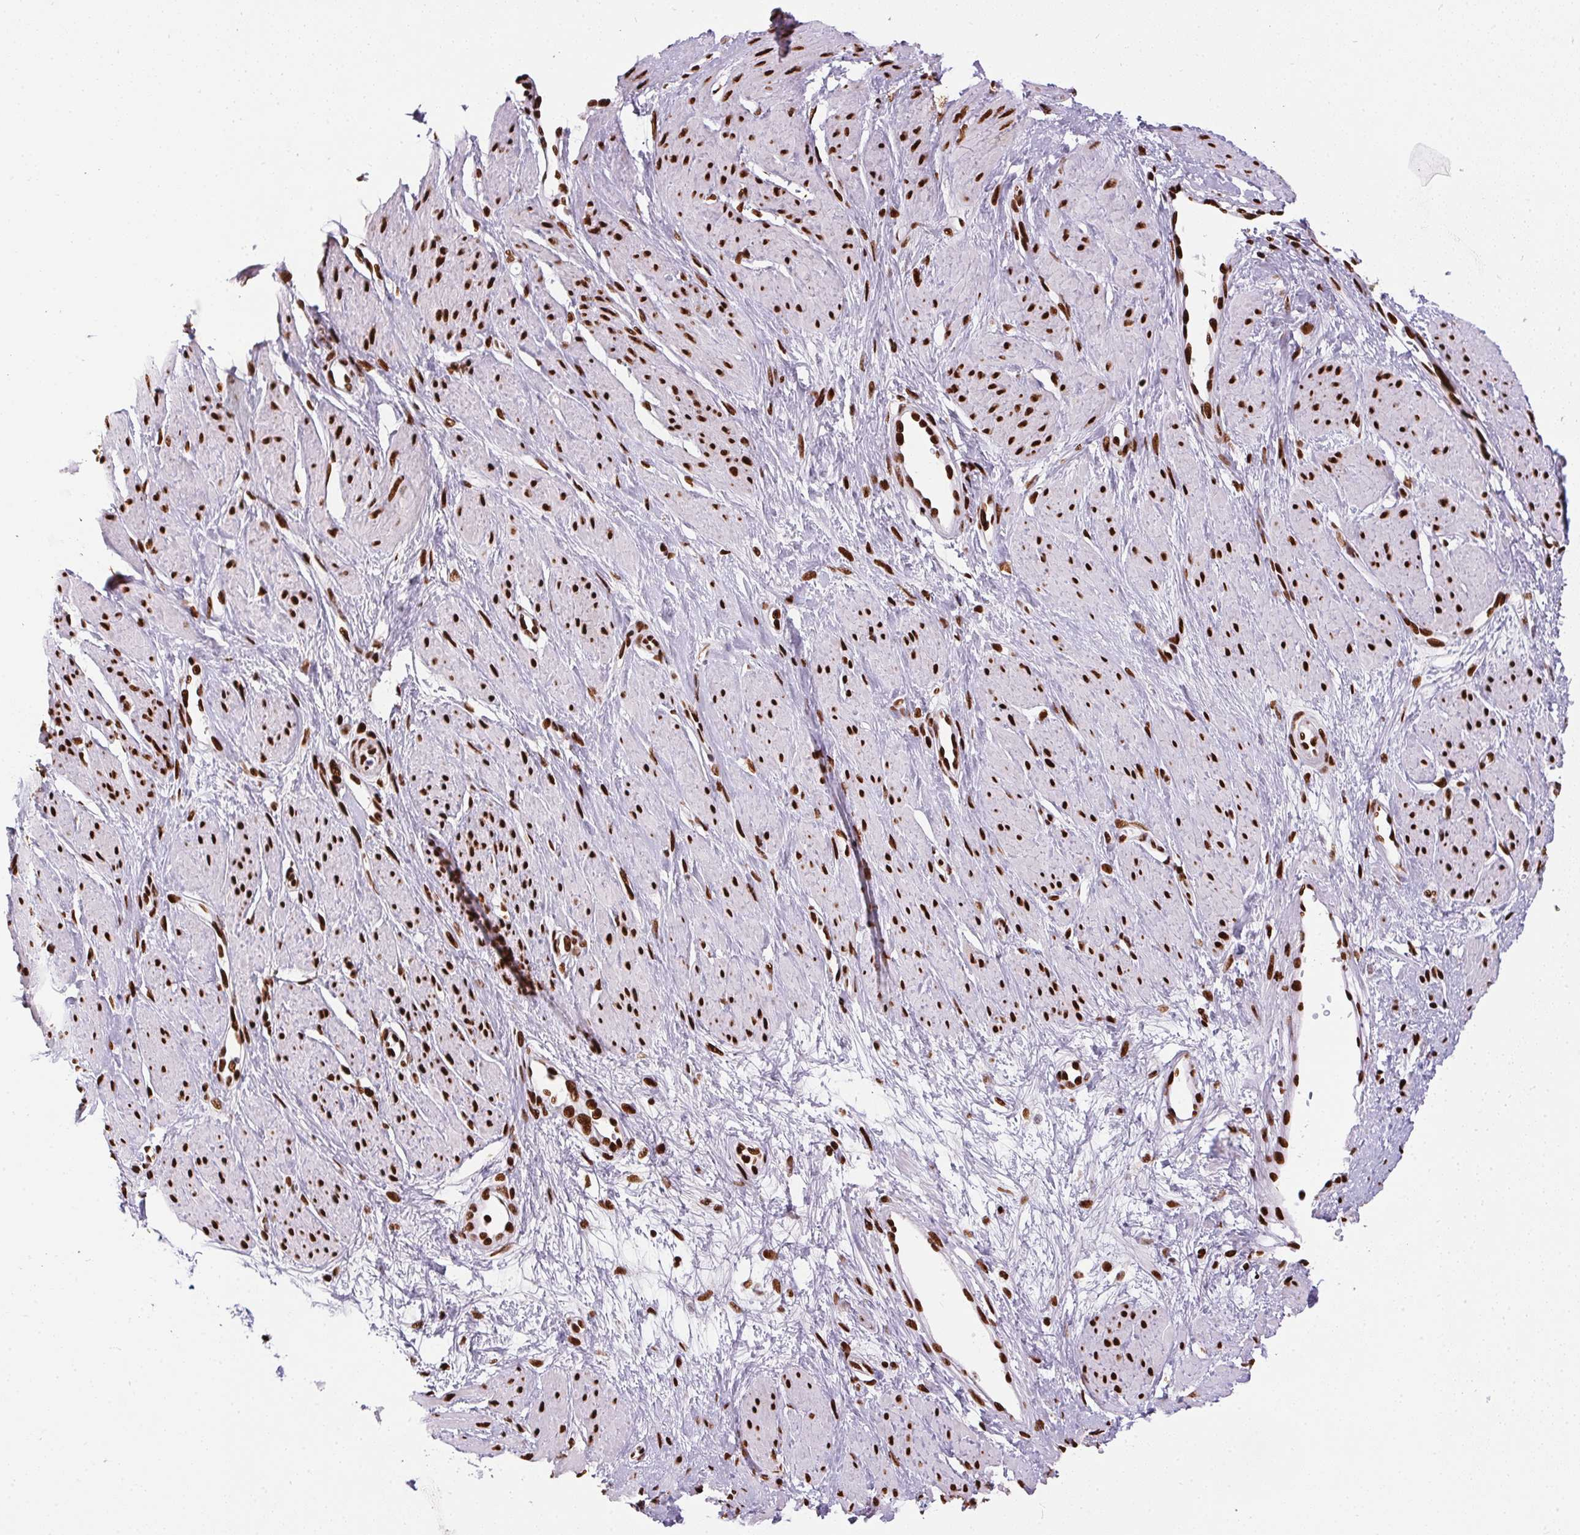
{"staining": {"intensity": "strong", "quantity": ">75%", "location": "nuclear"}, "tissue": "smooth muscle", "cell_type": "Smooth muscle cells", "image_type": "normal", "snomed": [{"axis": "morphology", "description": "Normal tissue, NOS"}, {"axis": "topography", "description": "Smooth muscle"}, {"axis": "topography", "description": "Uterus"}], "caption": "Smooth muscle stained for a protein exhibits strong nuclear positivity in smooth muscle cells. The protein of interest is stained brown, and the nuclei are stained in blue (DAB IHC with brightfield microscopy, high magnification).", "gene": "PAGE3", "patient": {"sex": "female", "age": 39}}